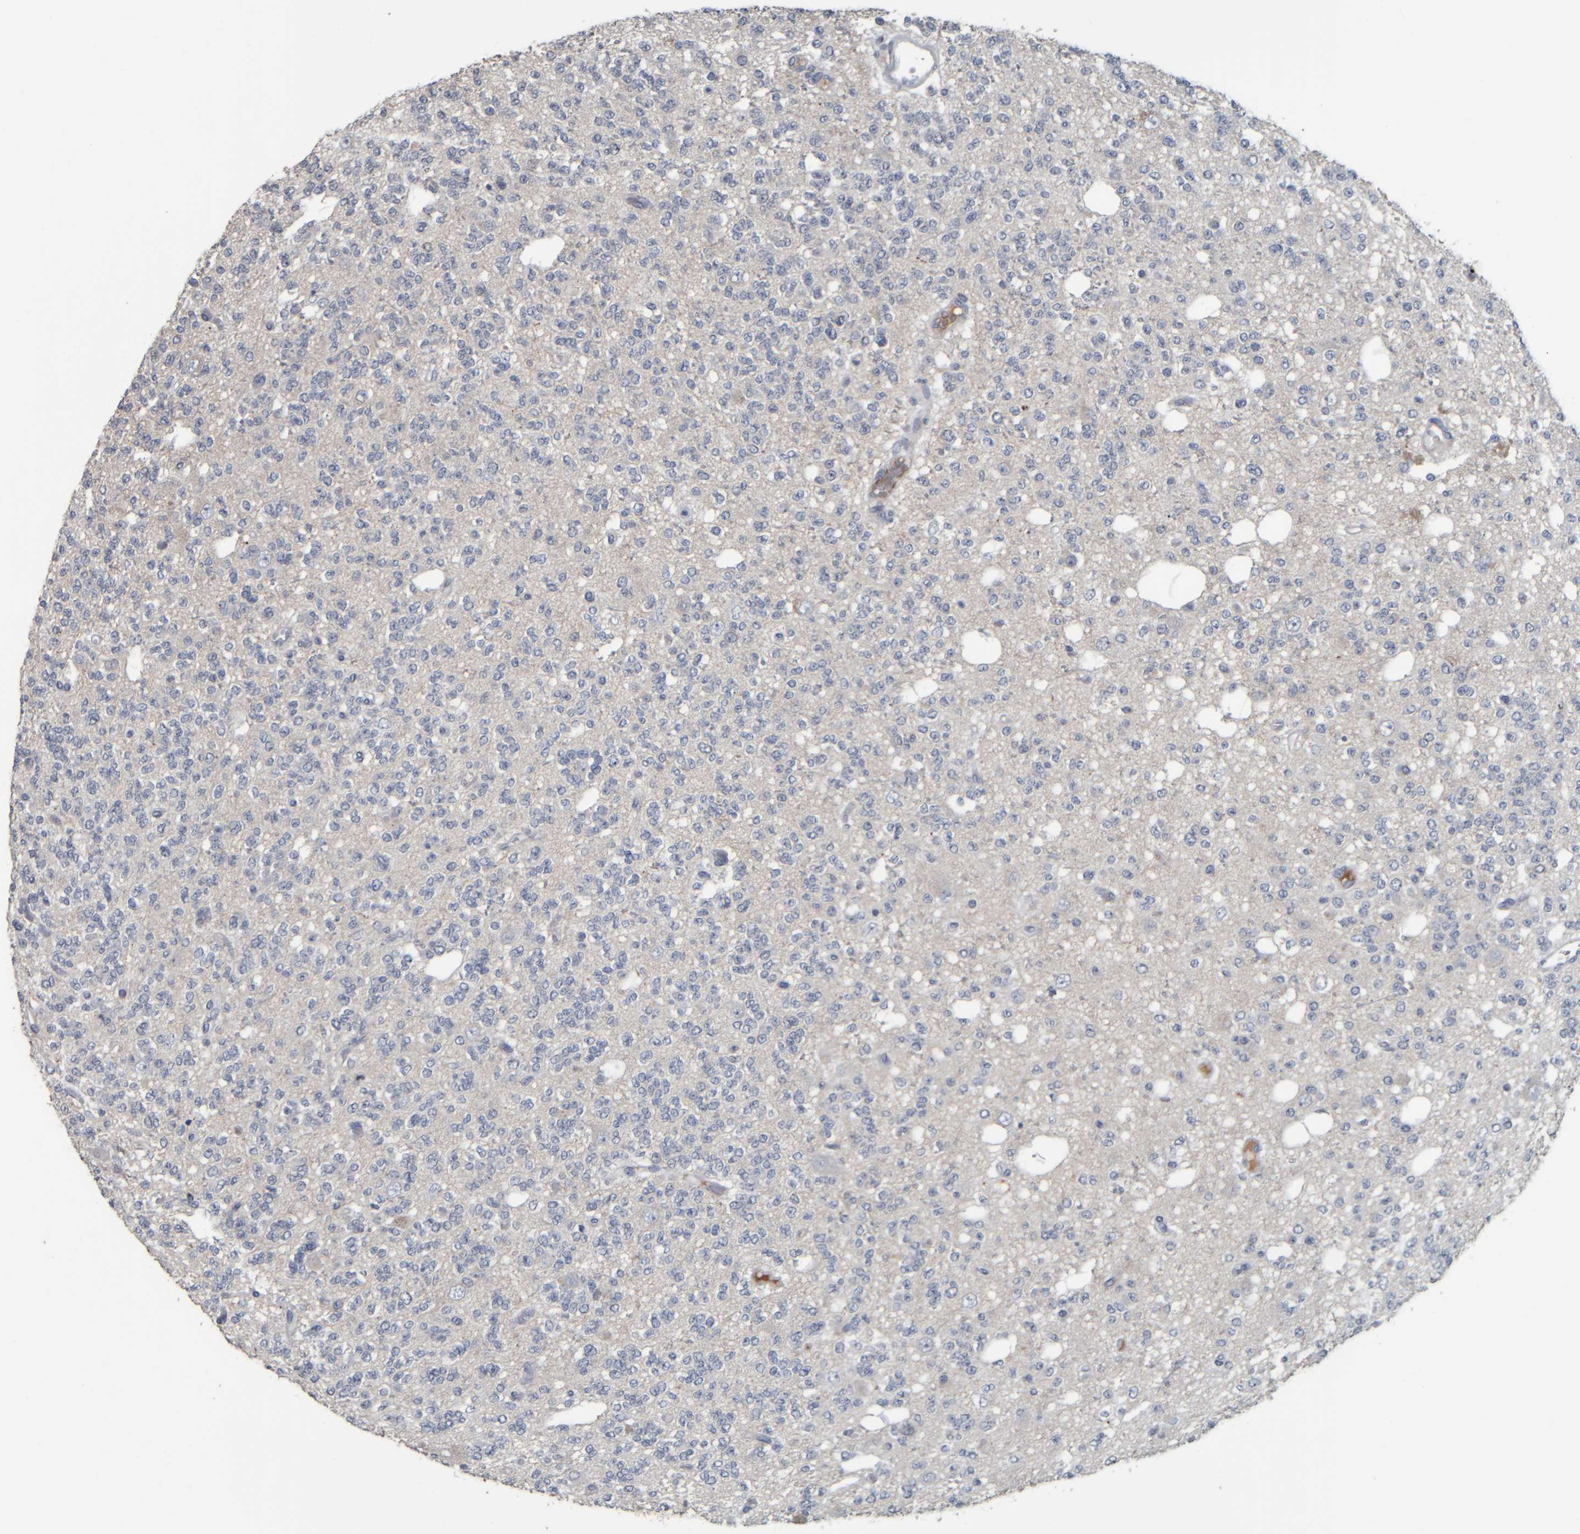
{"staining": {"intensity": "negative", "quantity": "none", "location": "none"}, "tissue": "glioma", "cell_type": "Tumor cells", "image_type": "cancer", "snomed": [{"axis": "morphology", "description": "Glioma, malignant, Low grade"}, {"axis": "topography", "description": "Brain"}], "caption": "The image displays no significant expression in tumor cells of low-grade glioma (malignant).", "gene": "CAVIN4", "patient": {"sex": "male", "age": 38}}